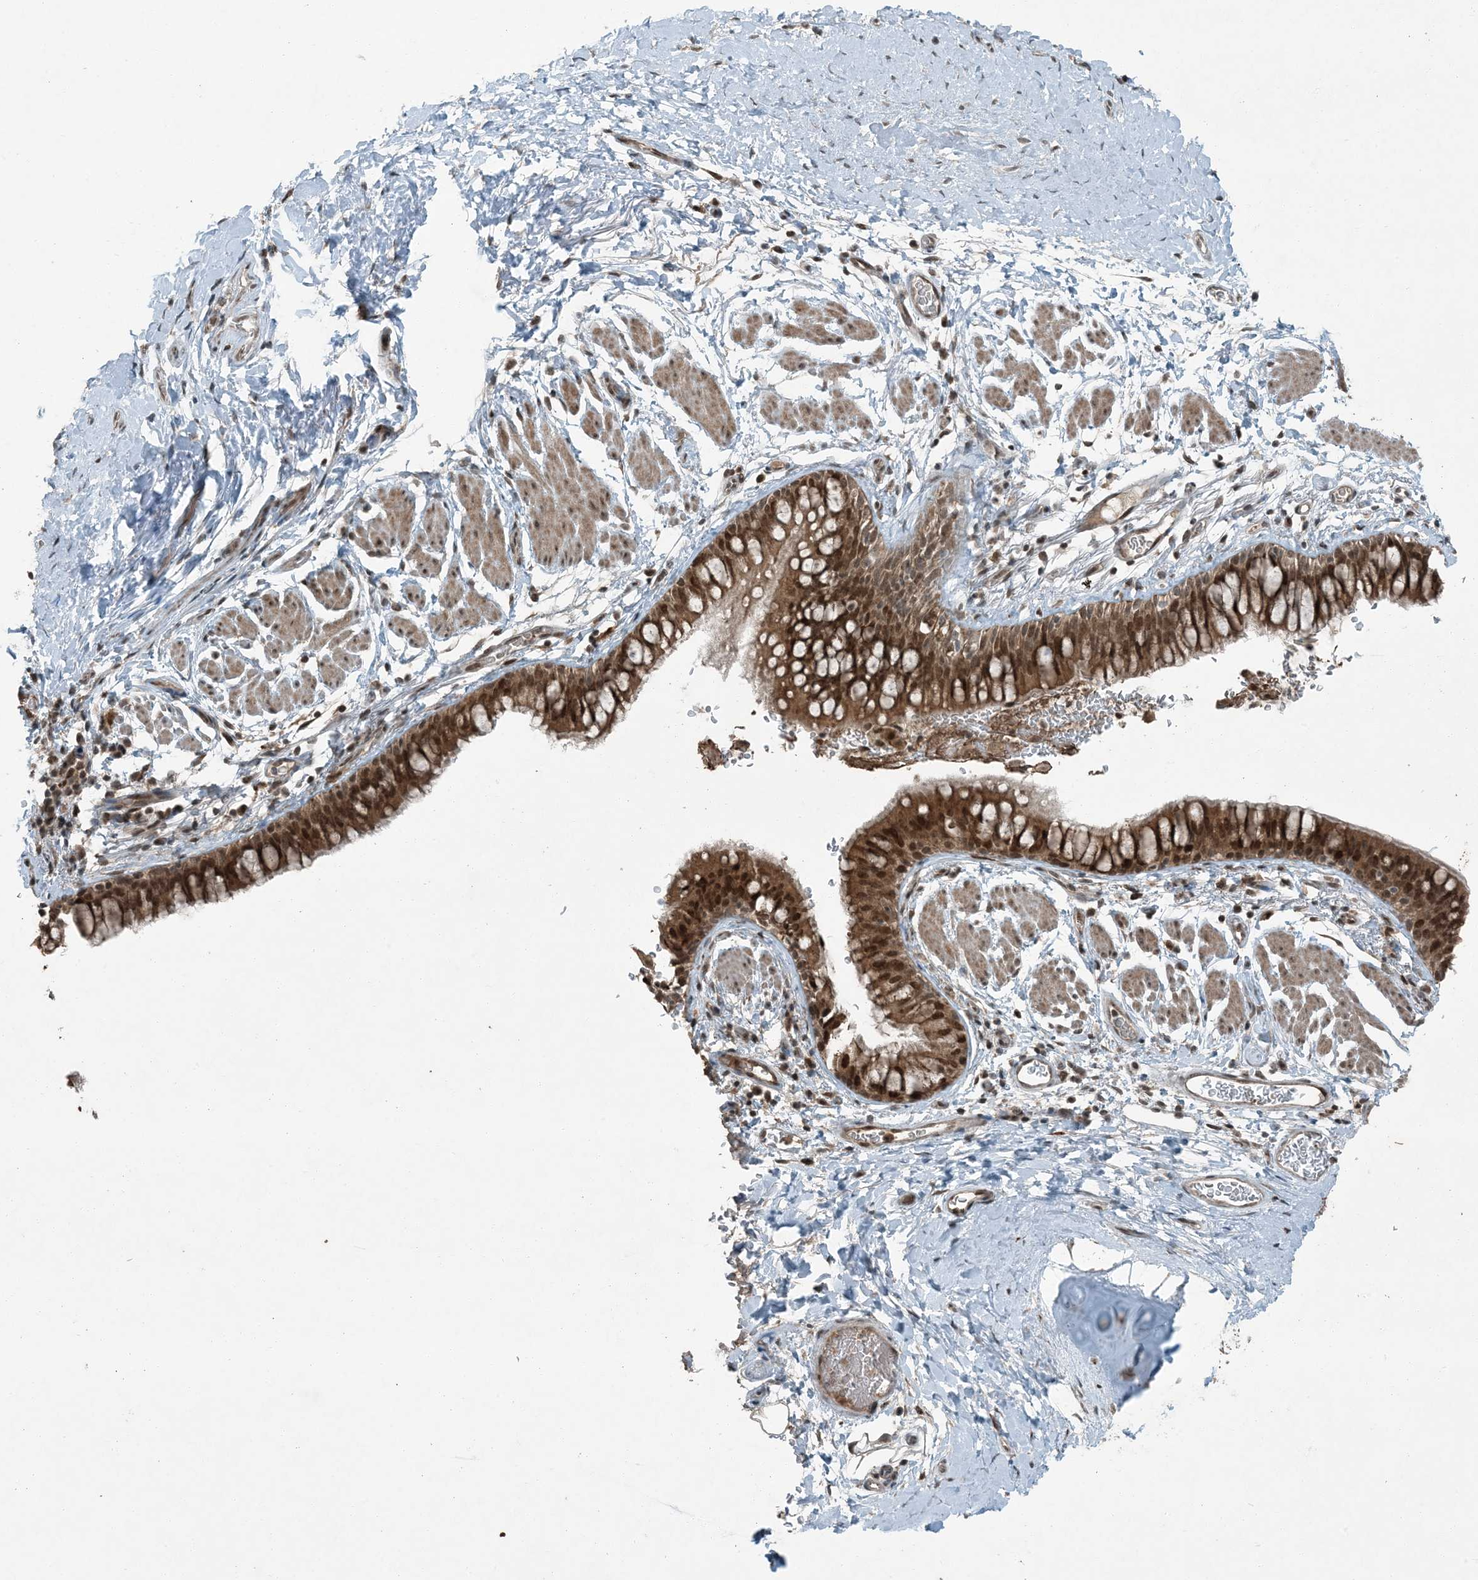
{"staining": {"intensity": "strong", "quantity": ">75%", "location": "cytoplasmic/membranous,nuclear"}, "tissue": "bronchus", "cell_type": "Respiratory epithelial cells", "image_type": "normal", "snomed": [{"axis": "morphology", "description": "Normal tissue, NOS"}, {"axis": "topography", "description": "Cartilage tissue"}, {"axis": "topography", "description": "Bronchus"}], "caption": "A brown stain shows strong cytoplasmic/membranous,nuclear positivity of a protein in respiratory epithelial cells of benign human bronchus. (IHC, brightfield microscopy, high magnification).", "gene": "TRAPPC12", "patient": {"sex": "female", "age": 36}}